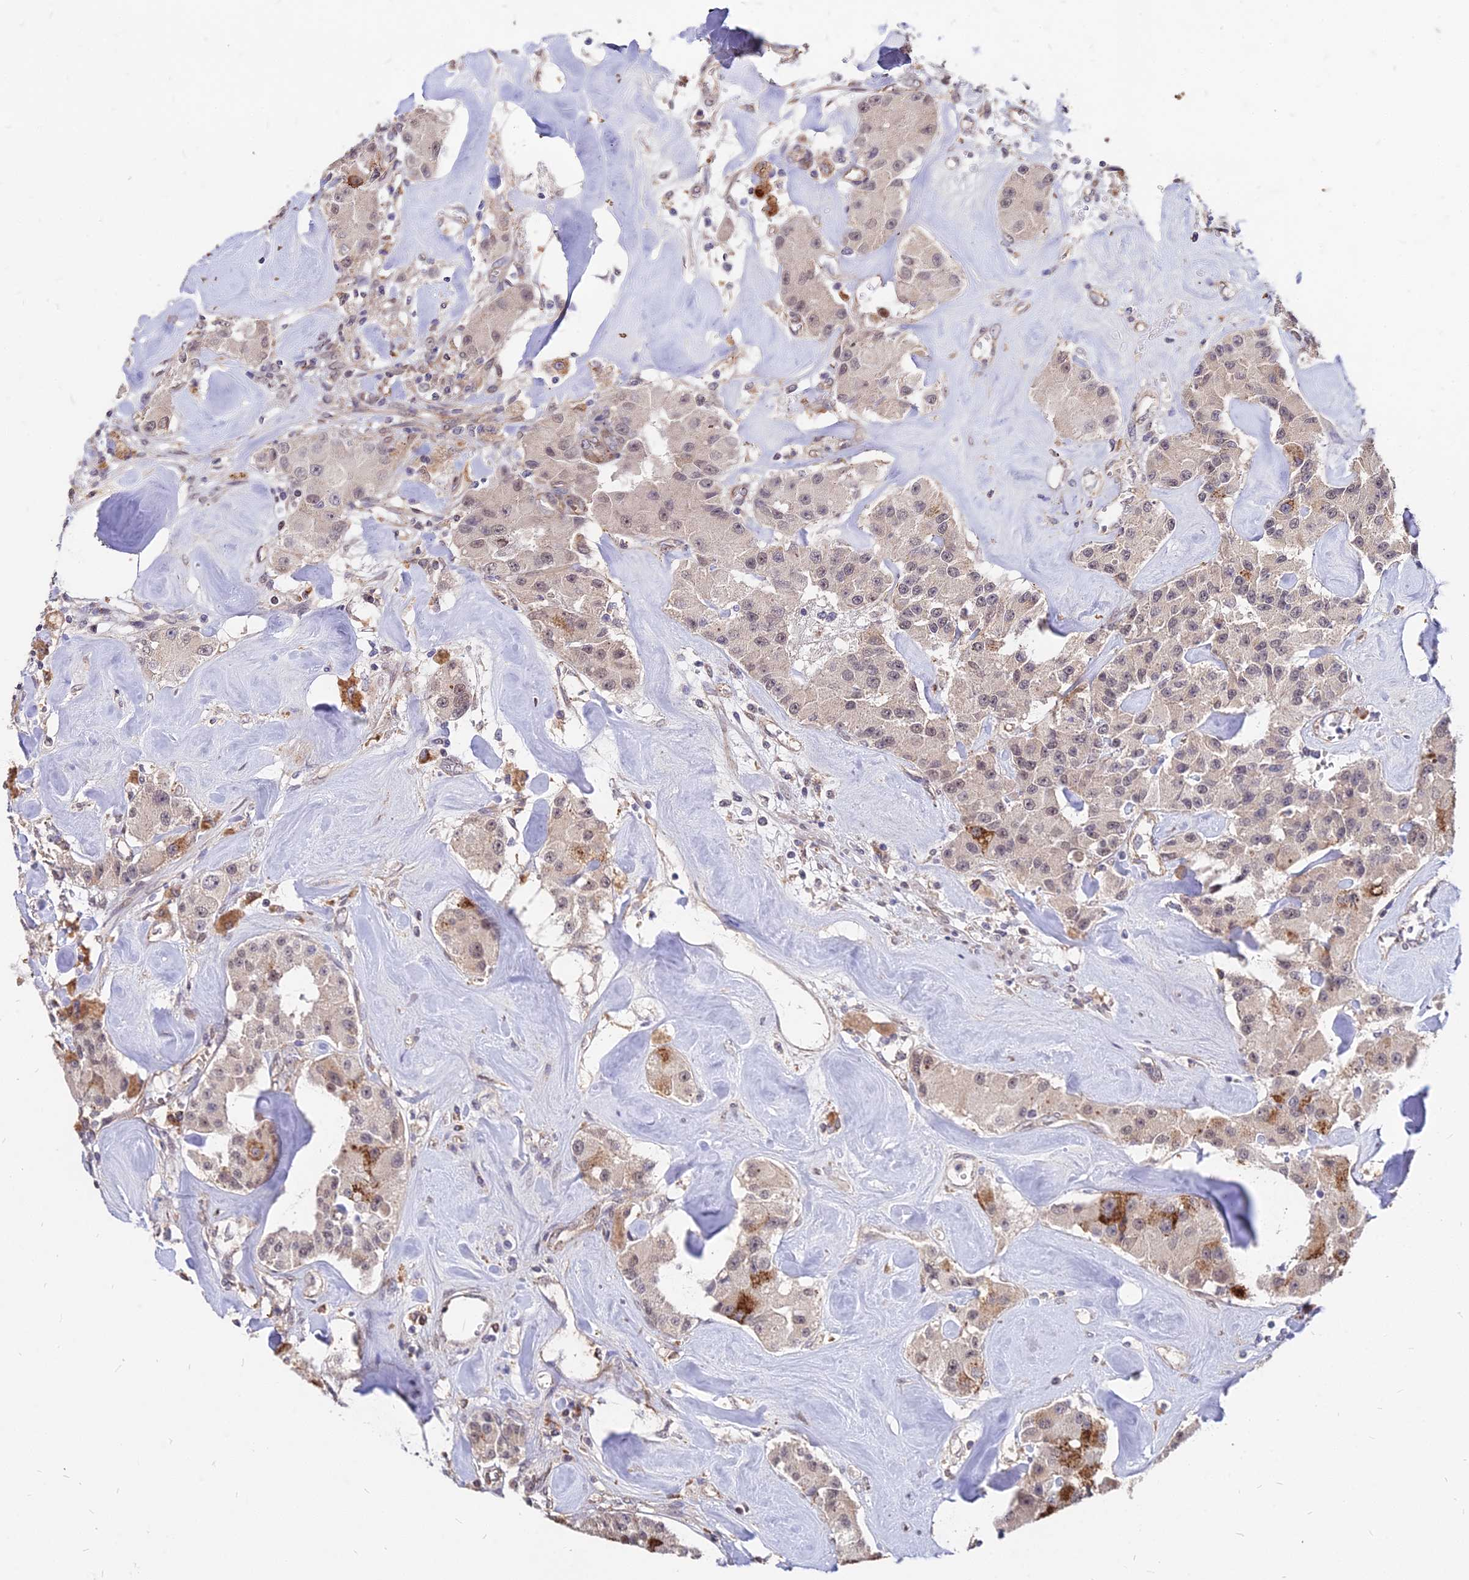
{"staining": {"intensity": "moderate", "quantity": "<25%", "location": "cytoplasmic/membranous,nuclear"}, "tissue": "carcinoid", "cell_type": "Tumor cells", "image_type": "cancer", "snomed": [{"axis": "morphology", "description": "Carcinoid, malignant, NOS"}, {"axis": "topography", "description": "Pancreas"}], "caption": "Malignant carcinoid stained with DAB (3,3'-diaminobenzidine) immunohistochemistry demonstrates low levels of moderate cytoplasmic/membranous and nuclear staining in approximately <25% of tumor cells.", "gene": "C11orf68", "patient": {"sex": "male", "age": 41}}